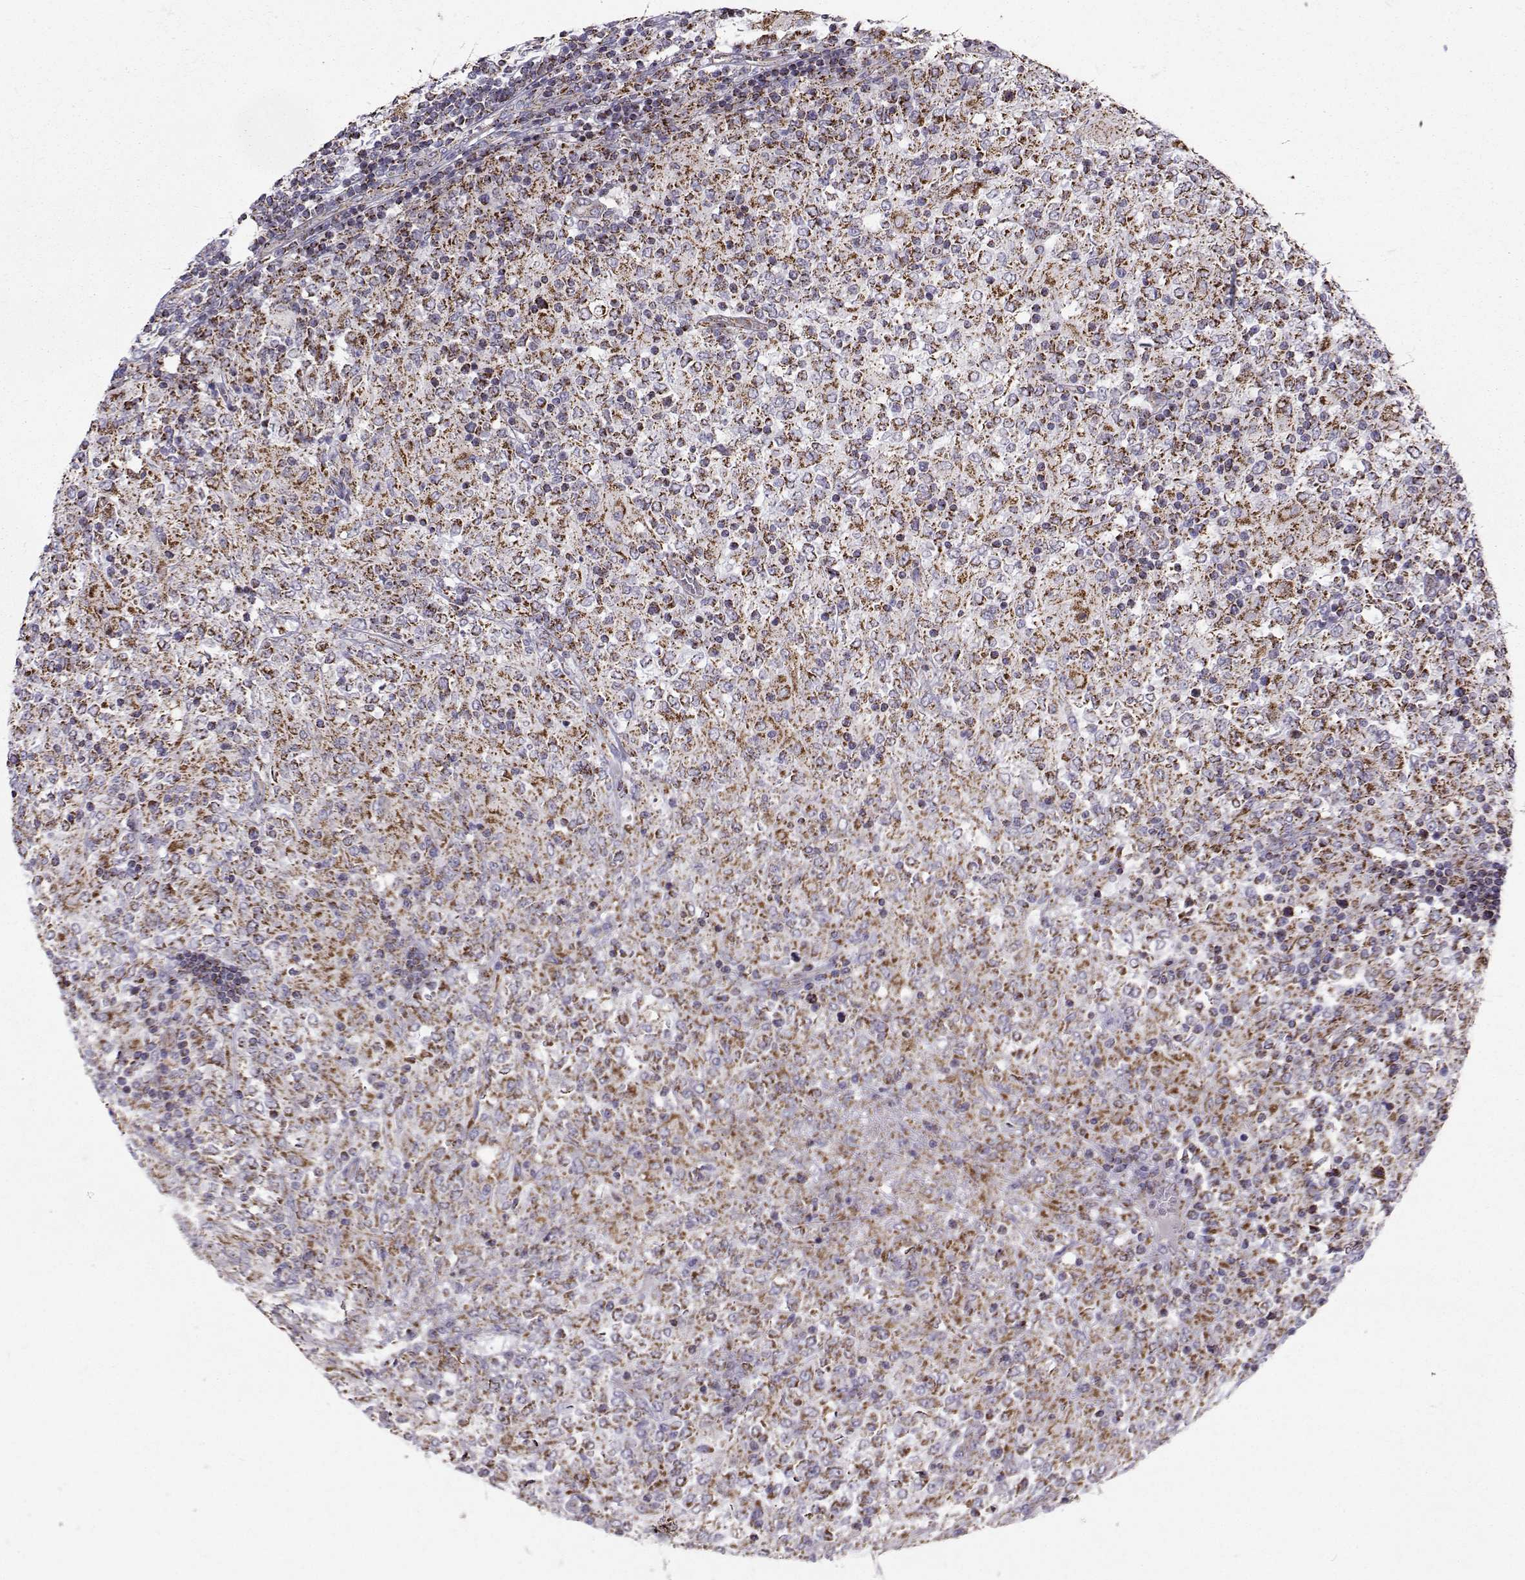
{"staining": {"intensity": "strong", "quantity": ">75%", "location": "cytoplasmic/membranous"}, "tissue": "lymphoma", "cell_type": "Tumor cells", "image_type": "cancer", "snomed": [{"axis": "morphology", "description": "Malignant lymphoma, non-Hodgkin's type, High grade"}, {"axis": "topography", "description": "Lymph node"}], "caption": "Malignant lymphoma, non-Hodgkin's type (high-grade) stained for a protein (brown) reveals strong cytoplasmic/membranous positive expression in about >75% of tumor cells.", "gene": "NECAB3", "patient": {"sex": "female", "age": 84}}